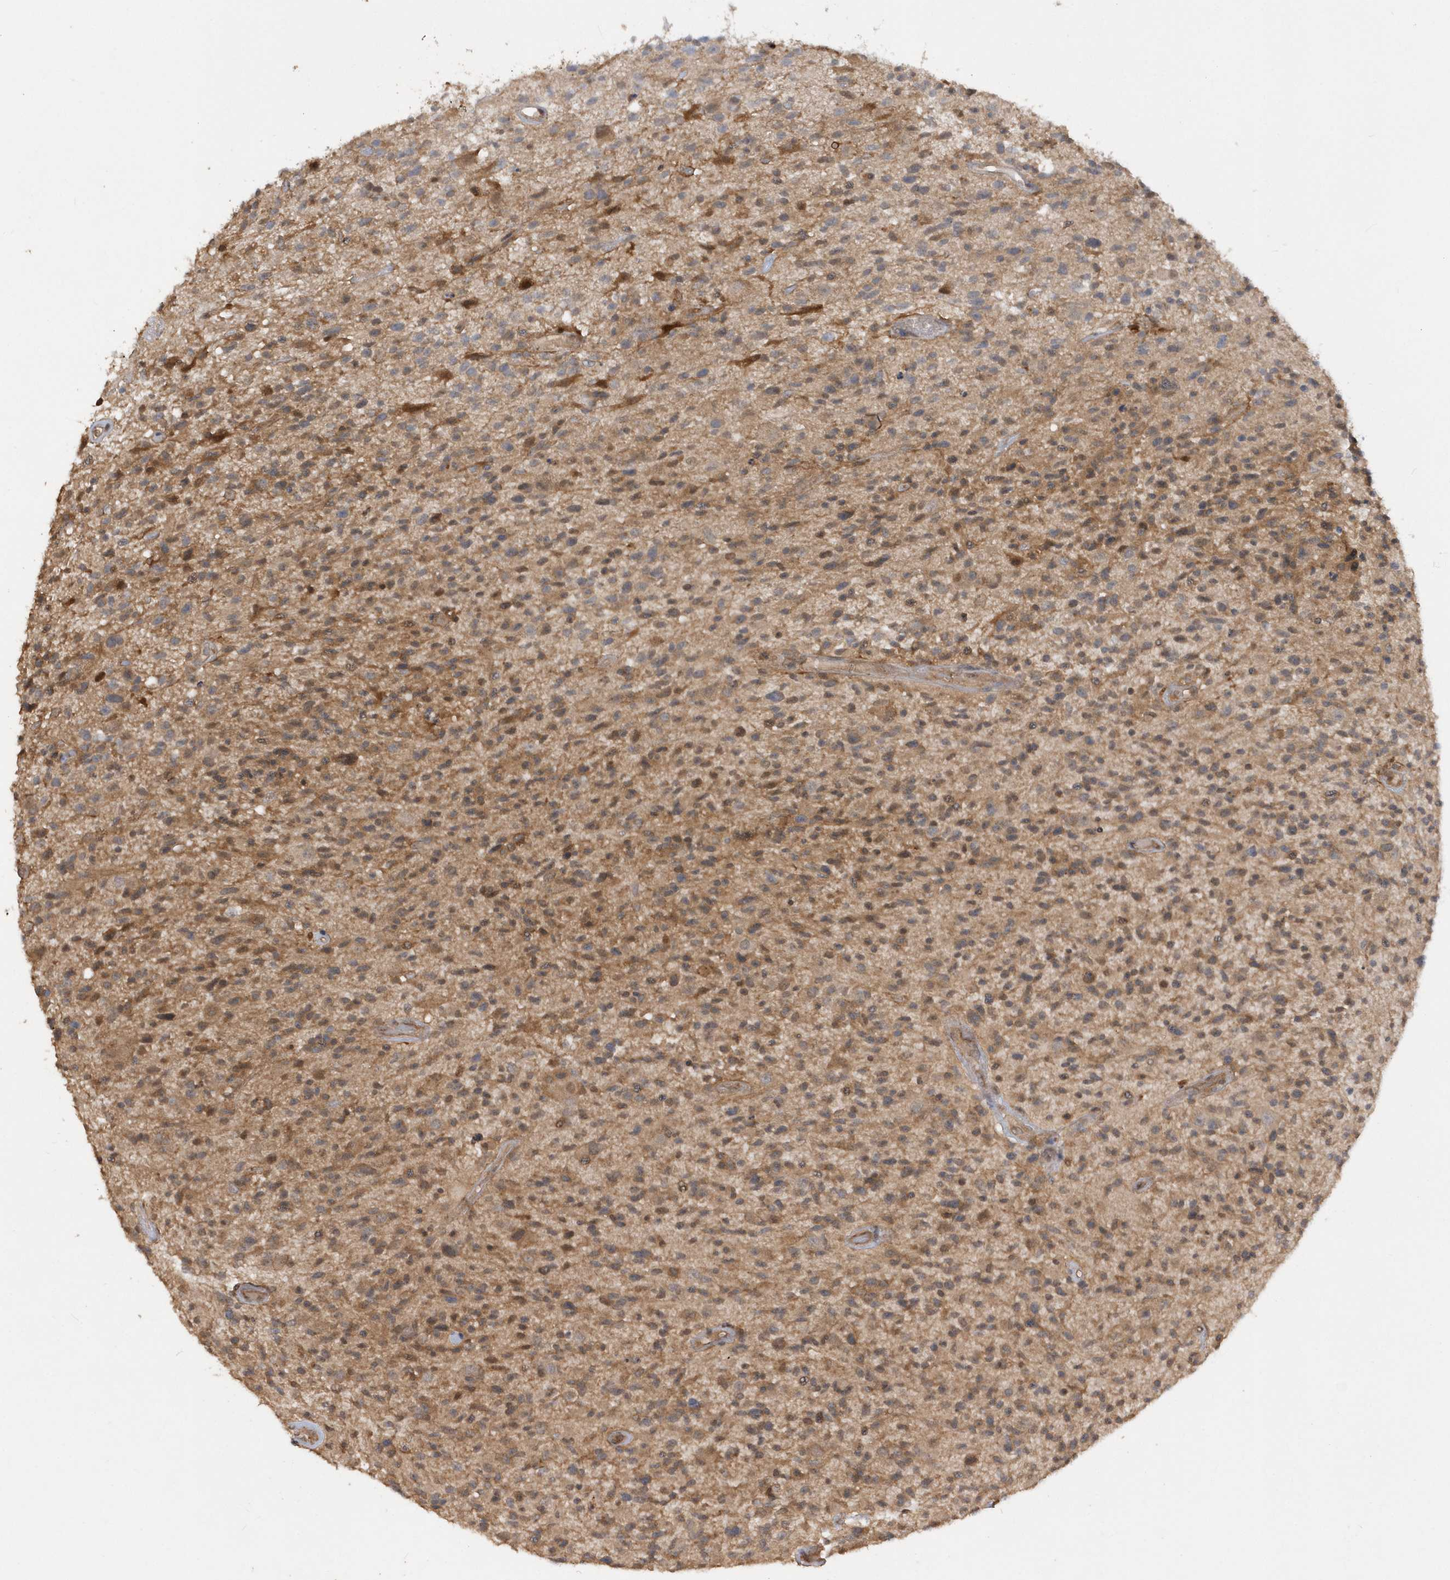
{"staining": {"intensity": "moderate", "quantity": "25%-75%", "location": "cytoplasmic/membranous"}, "tissue": "glioma", "cell_type": "Tumor cells", "image_type": "cancer", "snomed": [{"axis": "morphology", "description": "Glioma, malignant, High grade"}, {"axis": "morphology", "description": "Glioblastoma, NOS"}, {"axis": "topography", "description": "Brain"}], "caption": "High-grade glioma (malignant) was stained to show a protein in brown. There is medium levels of moderate cytoplasmic/membranous staining in about 25%-75% of tumor cells. (IHC, brightfield microscopy, high magnification).", "gene": "RPE", "patient": {"sex": "male", "age": 60}}